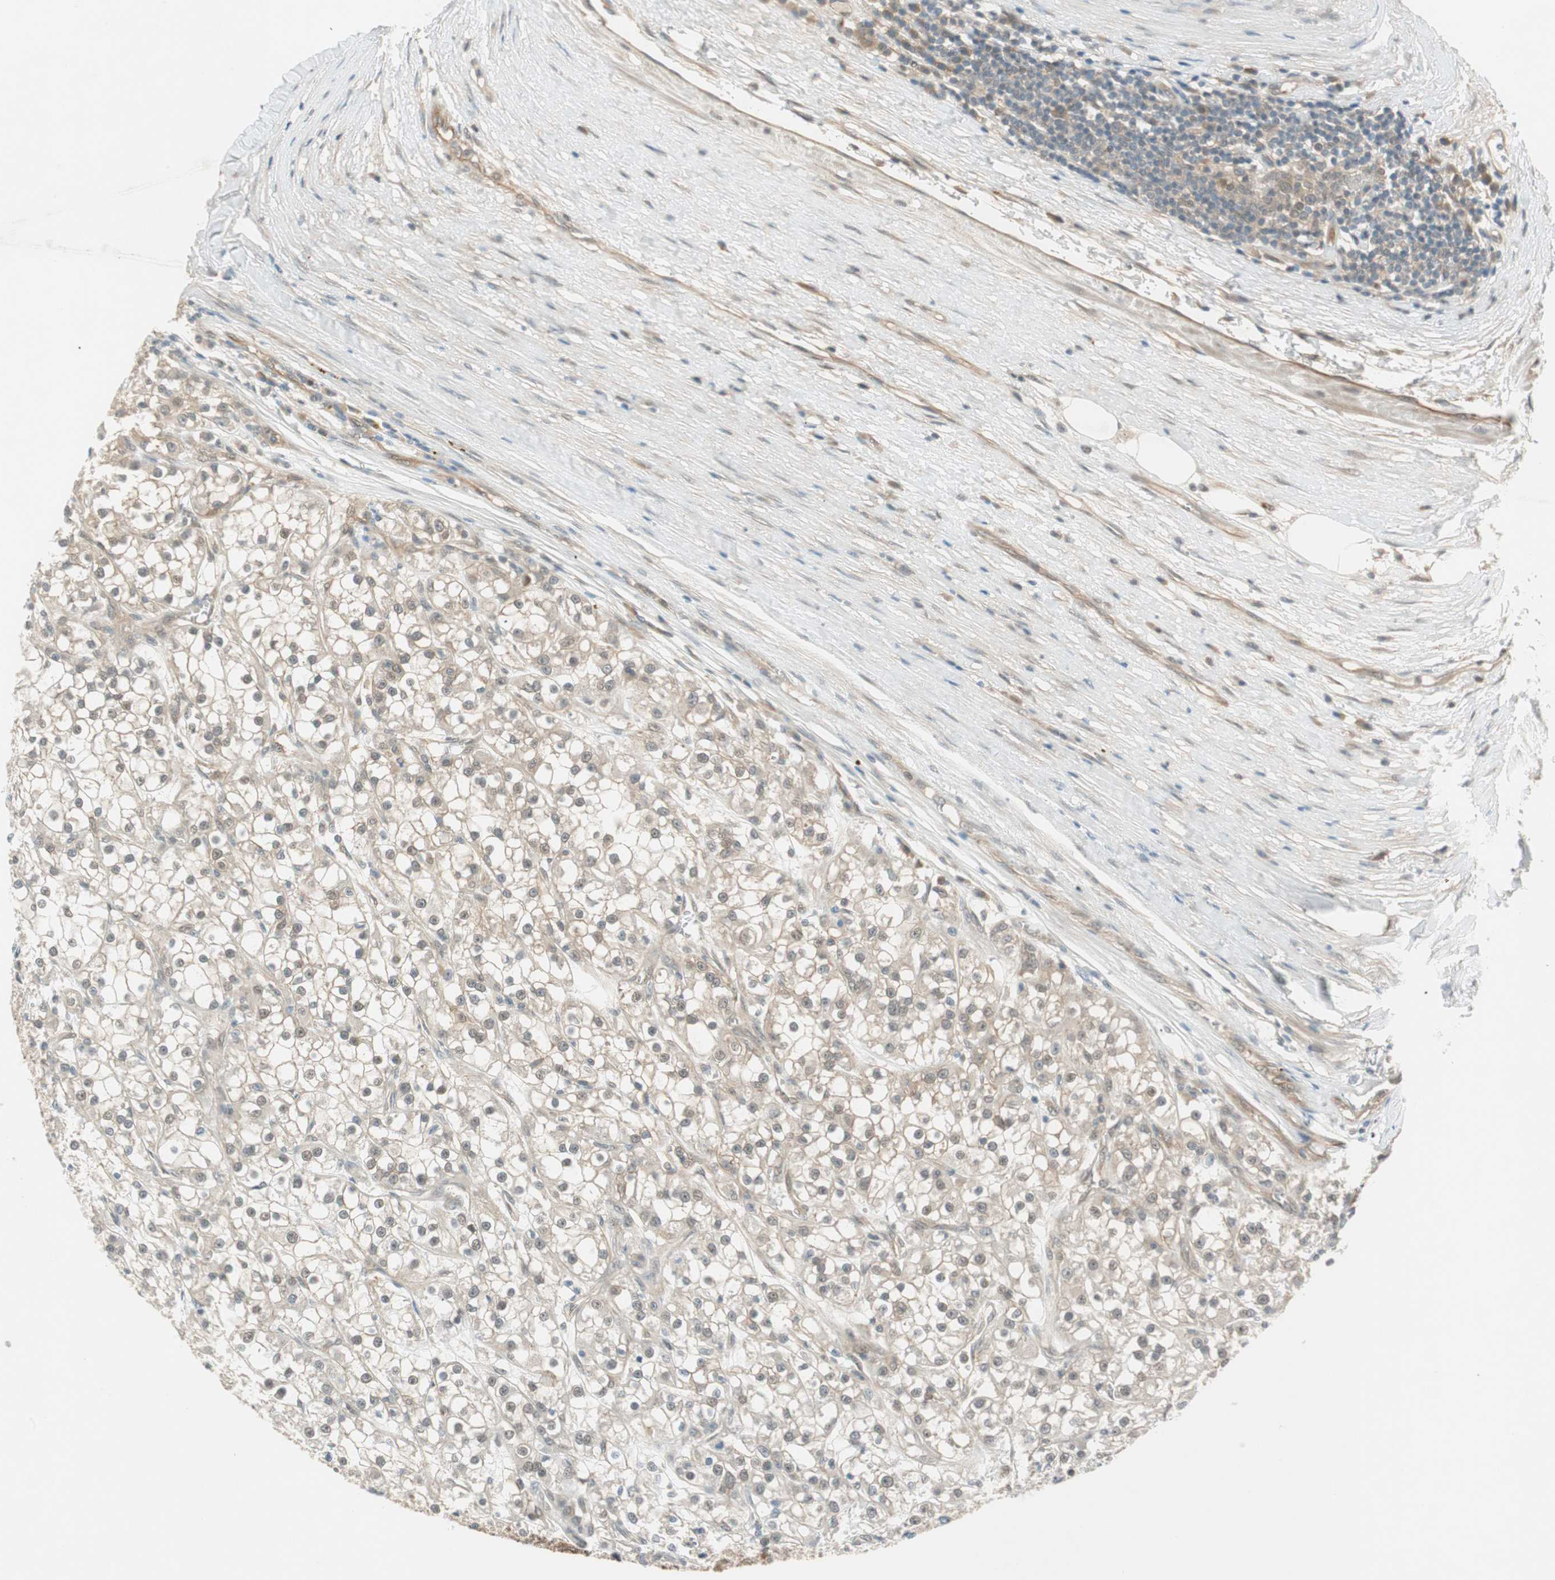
{"staining": {"intensity": "weak", "quantity": "<25%", "location": "cytoplasmic/membranous,nuclear"}, "tissue": "renal cancer", "cell_type": "Tumor cells", "image_type": "cancer", "snomed": [{"axis": "morphology", "description": "Adenocarcinoma, NOS"}, {"axis": "topography", "description": "Kidney"}], "caption": "IHC of renal adenocarcinoma shows no staining in tumor cells.", "gene": "PSMD8", "patient": {"sex": "female", "age": 52}}